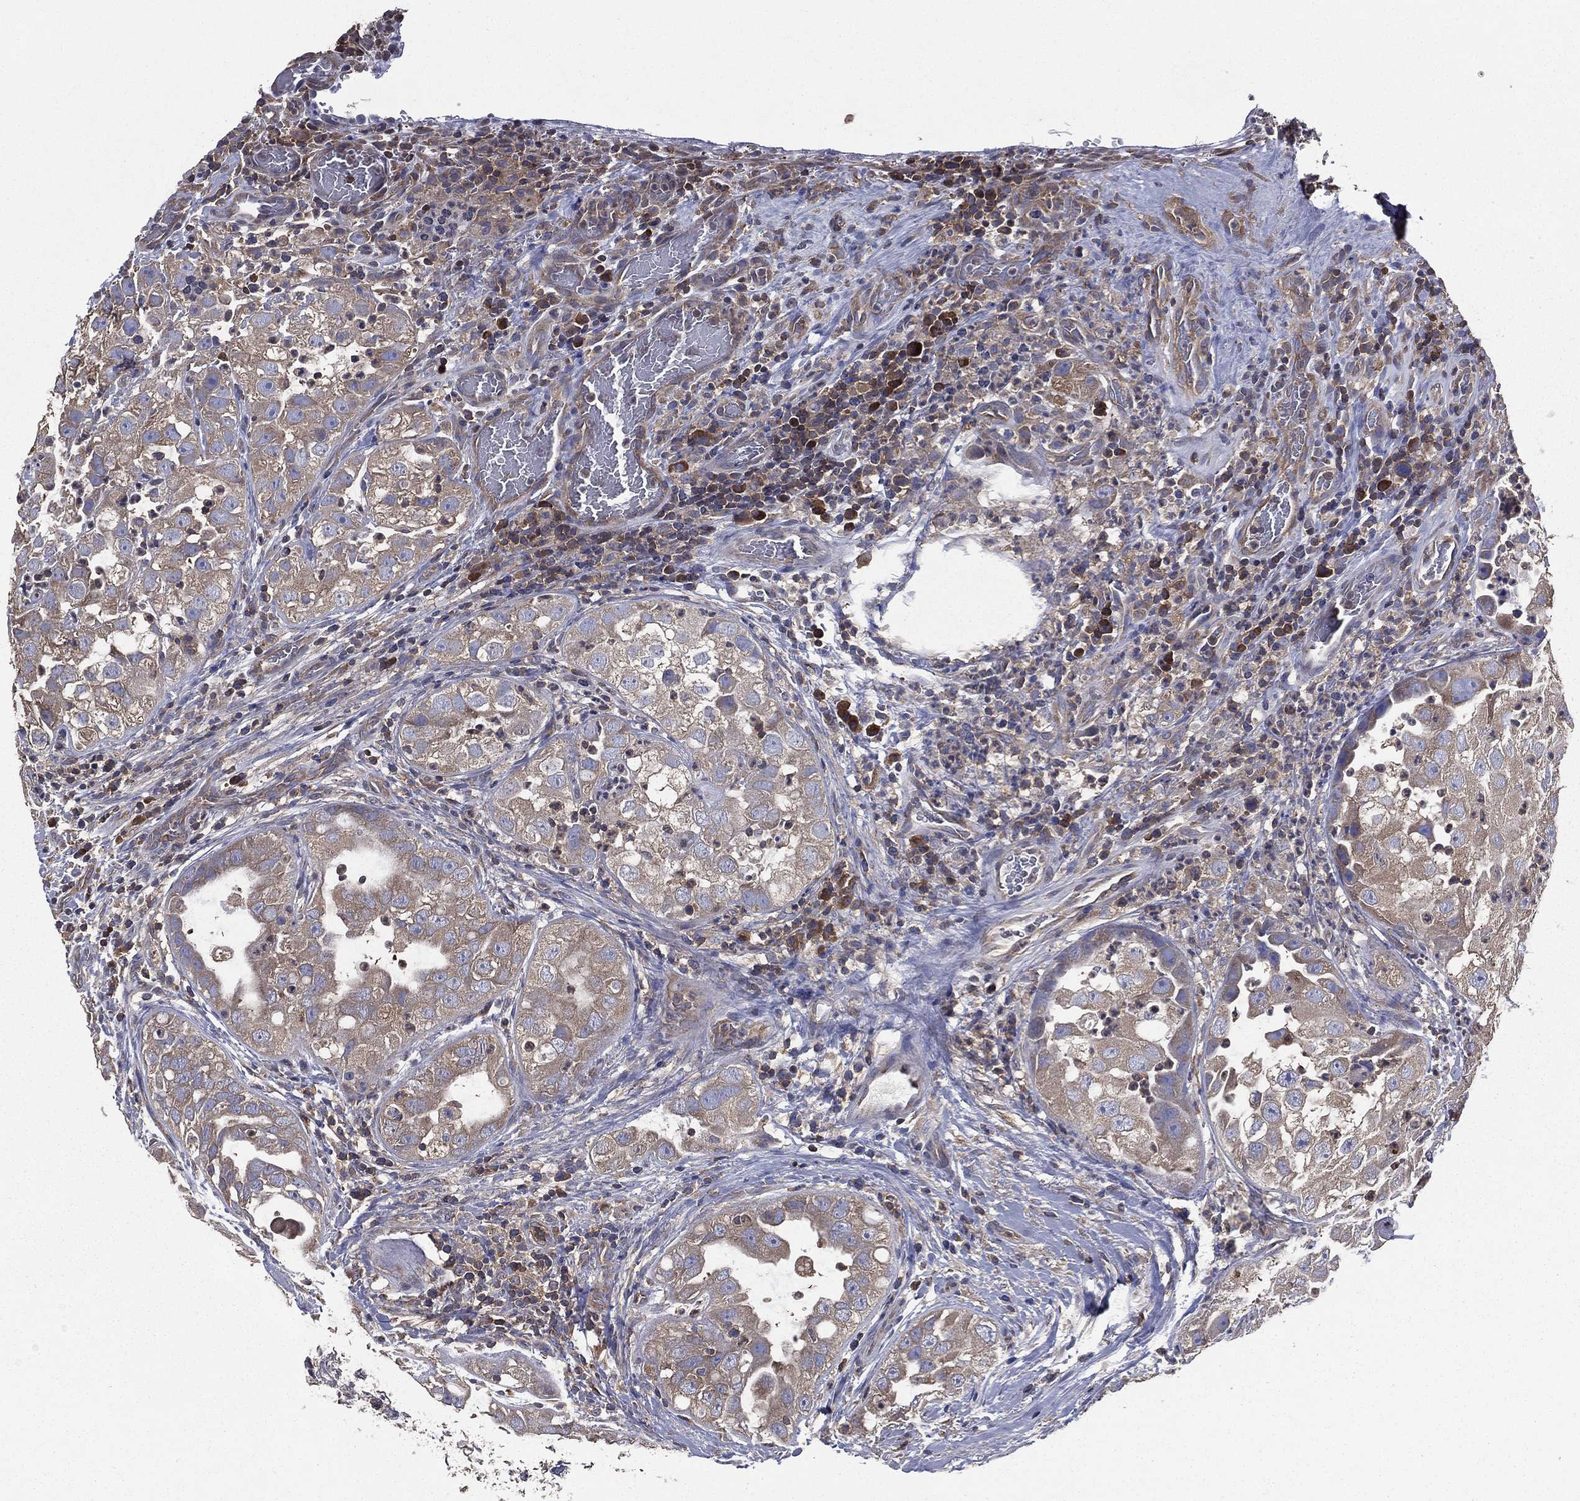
{"staining": {"intensity": "weak", "quantity": ">75%", "location": "cytoplasmic/membranous"}, "tissue": "urothelial cancer", "cell_type": "Tumor cells", "image_type": "cancer", "snomed": [{"axis": "morphology", "description": "Urothelial carcinoma, High grade"}, {"axis": "topography", "description": "Urinary bladder"}], "caption": "Immunohistochemical staining of urothelial cancer displays weak cytoplasmic/membranous protein expression in about >75% of tumor cells. The staining was performed using DAB (3,3'-diaminobenzidine) to visualize the protein expression in brown, while the nuclei were stained in blue with hematoxylin (Magnification: 20x).", "gene": "SARS1", "patient": {"sex": "female", "age": 41}}